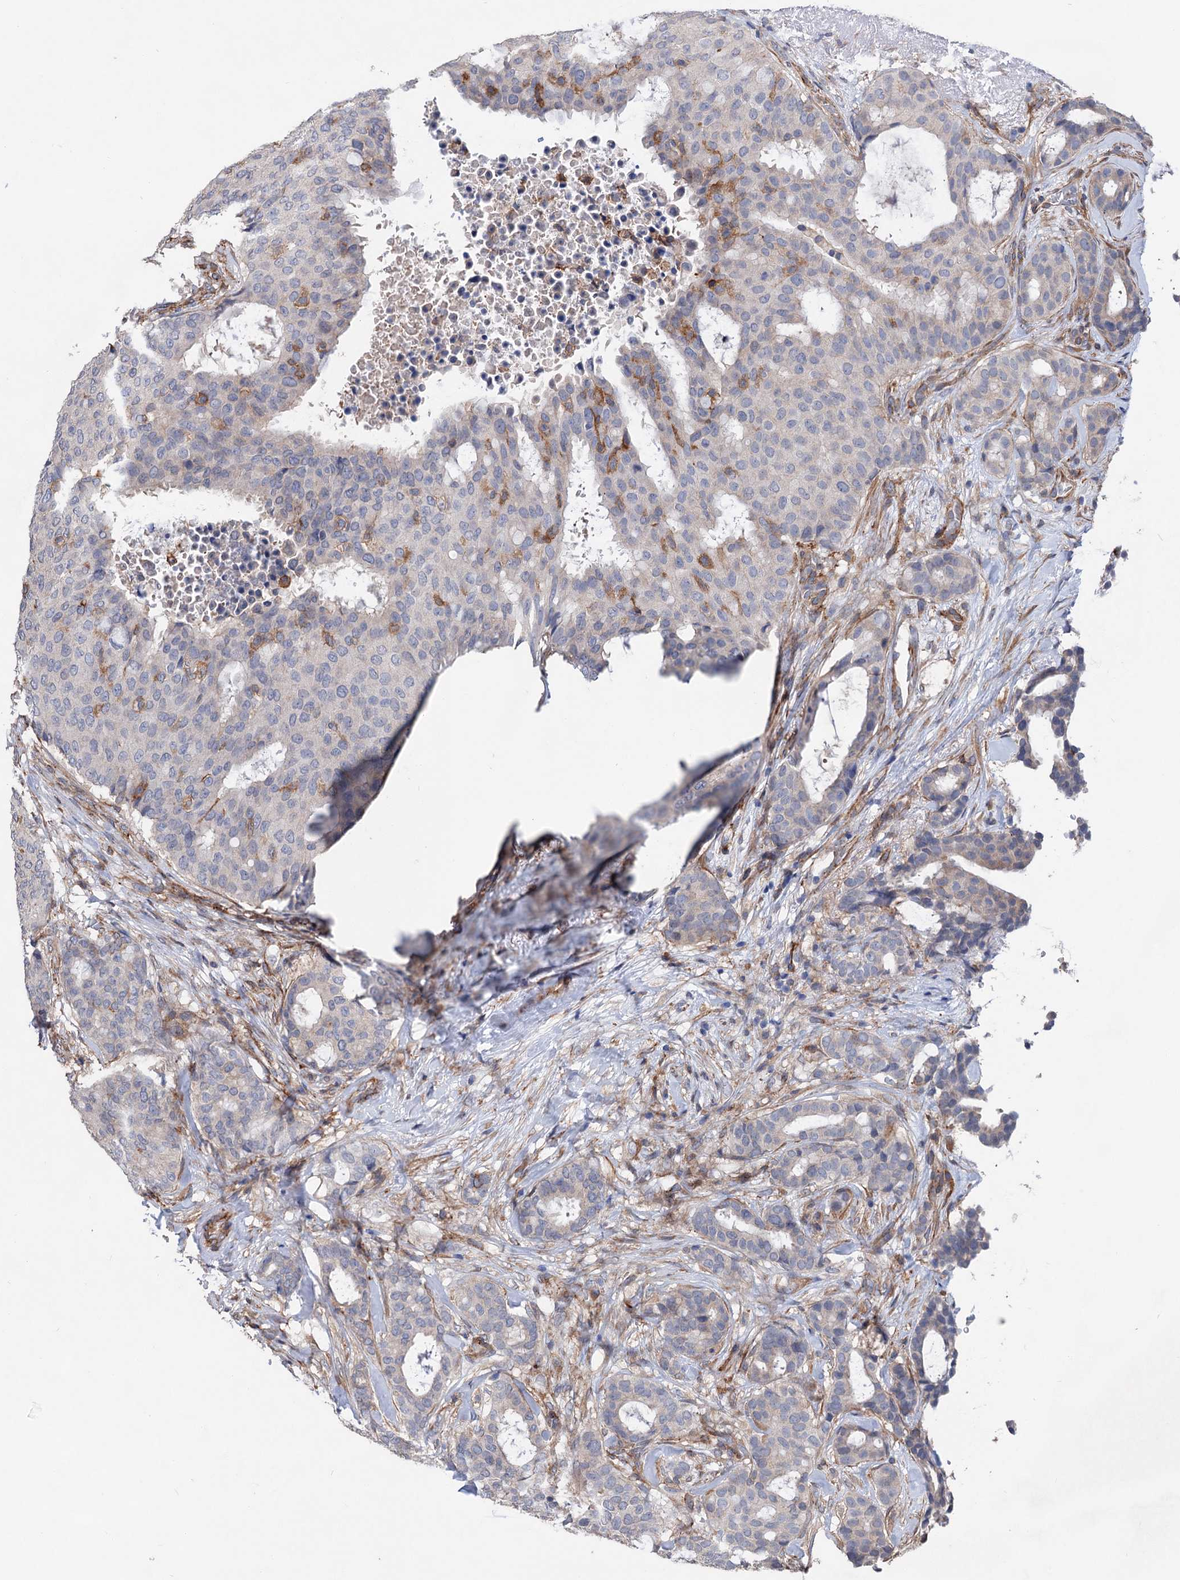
{"staining": {"intensity": "negative", "quantity": "none", "location": "none"}, "tissue": "breast cancer", "cell_type": "Tumor cells", "image_type": "cancer", "snomed": [{"axis": "morphology", "description": "Duct carcinoma"}, {"axis": "topography", "description": "Breast"}], "caption": "Histopathology image shows no protein expression in tumor cells of invasive ductal carcinoma (breast) tissue.", "gene": "TMTC3", "patient": {"sex": "female", "age": 75}}